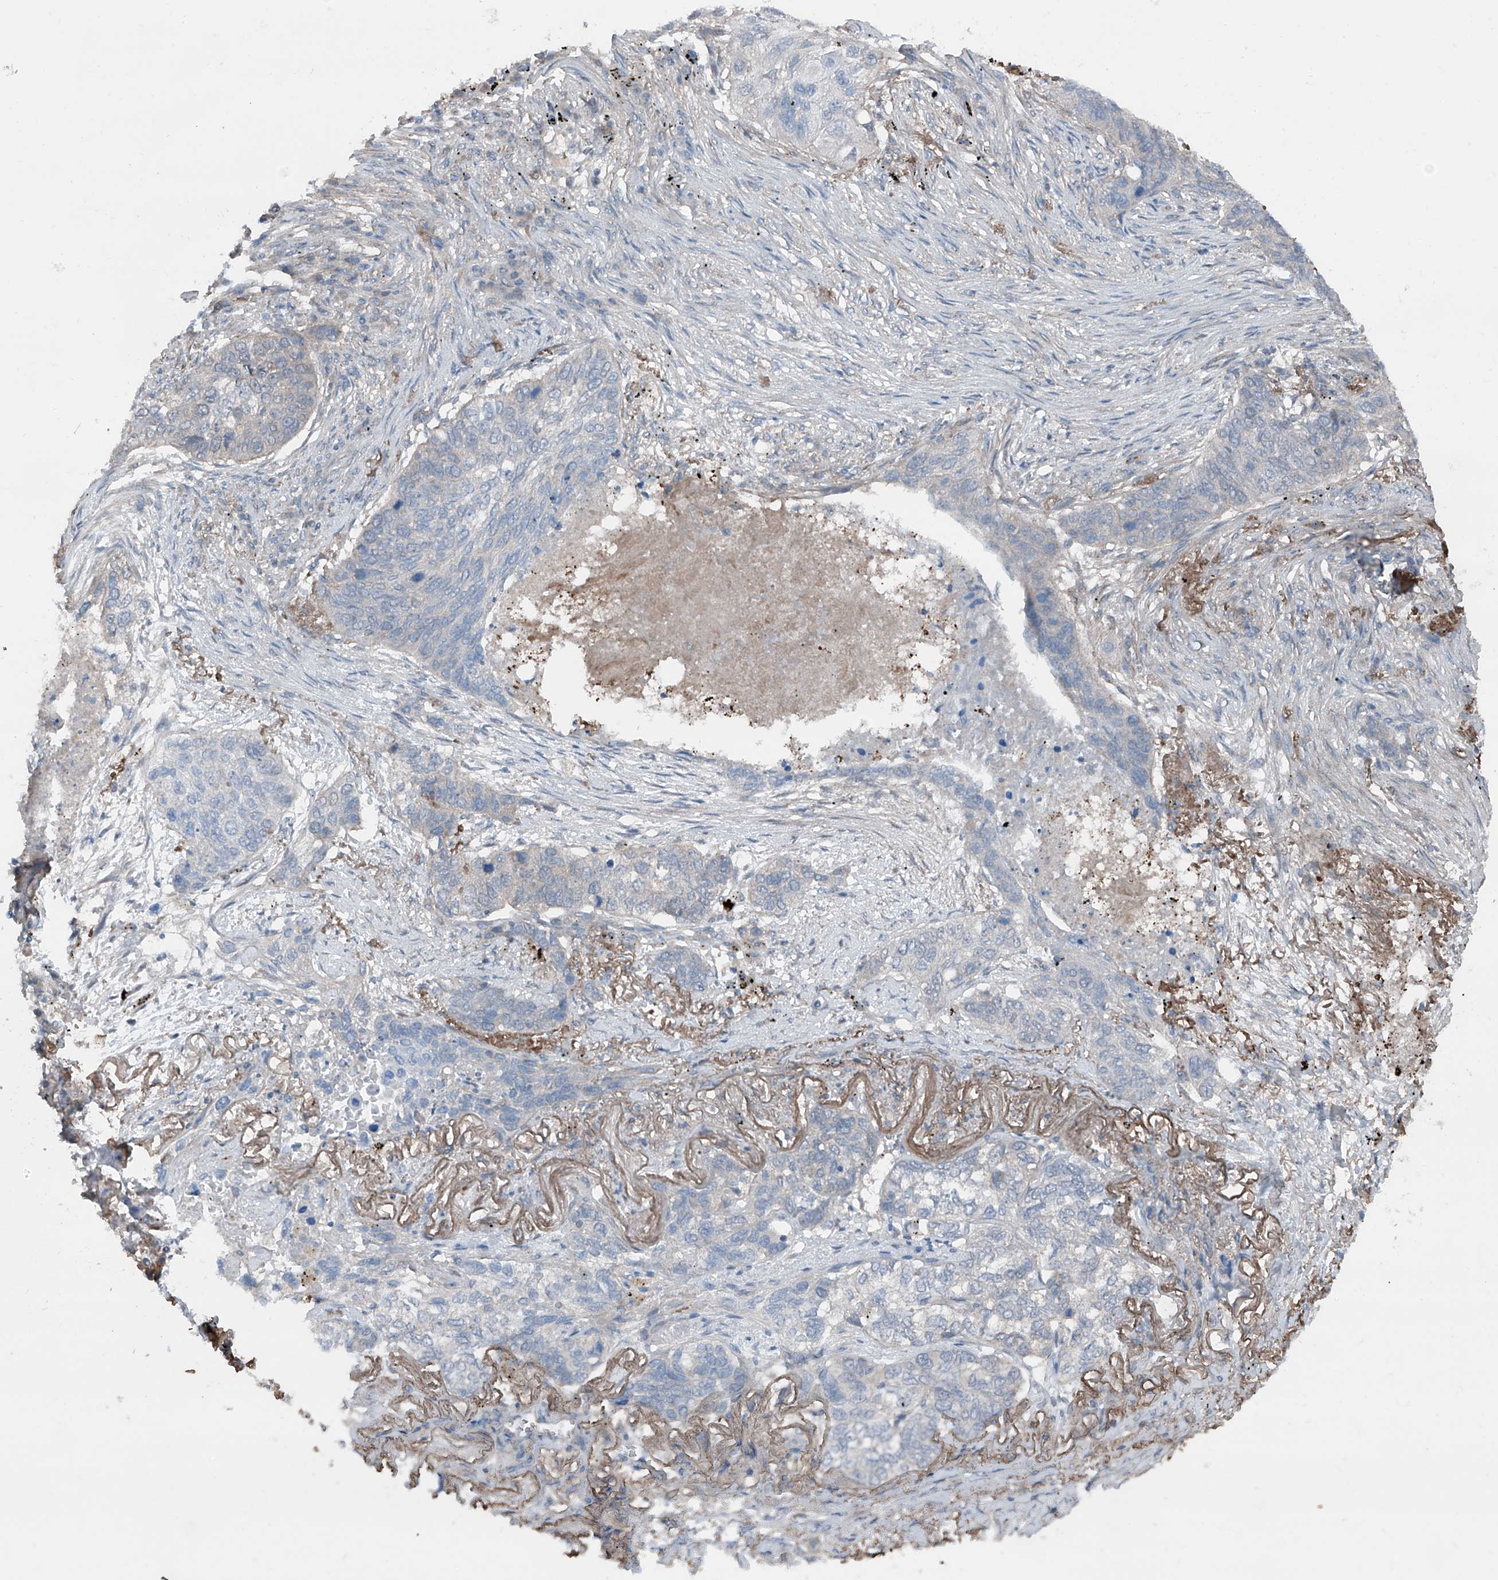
{"staining": {"intensity": "negative", "quantity": "none", "location": "none"}, "tissue": "lung cancer", "cell_type": "Tumor cells", "image_type": "cancer", "snomed": [{"axis": "morphology", "description": "Squamous cell carcinoma, NOS"}, {"axis": "topography", "description": "Lung"}], "caption": "Immunohistochemistry of human lung cancer (squamous cell carcinoma) reveals no staining in tumor cells.", "gene": "HSPB11", "patient": {"sex": "female", "age": 63}}